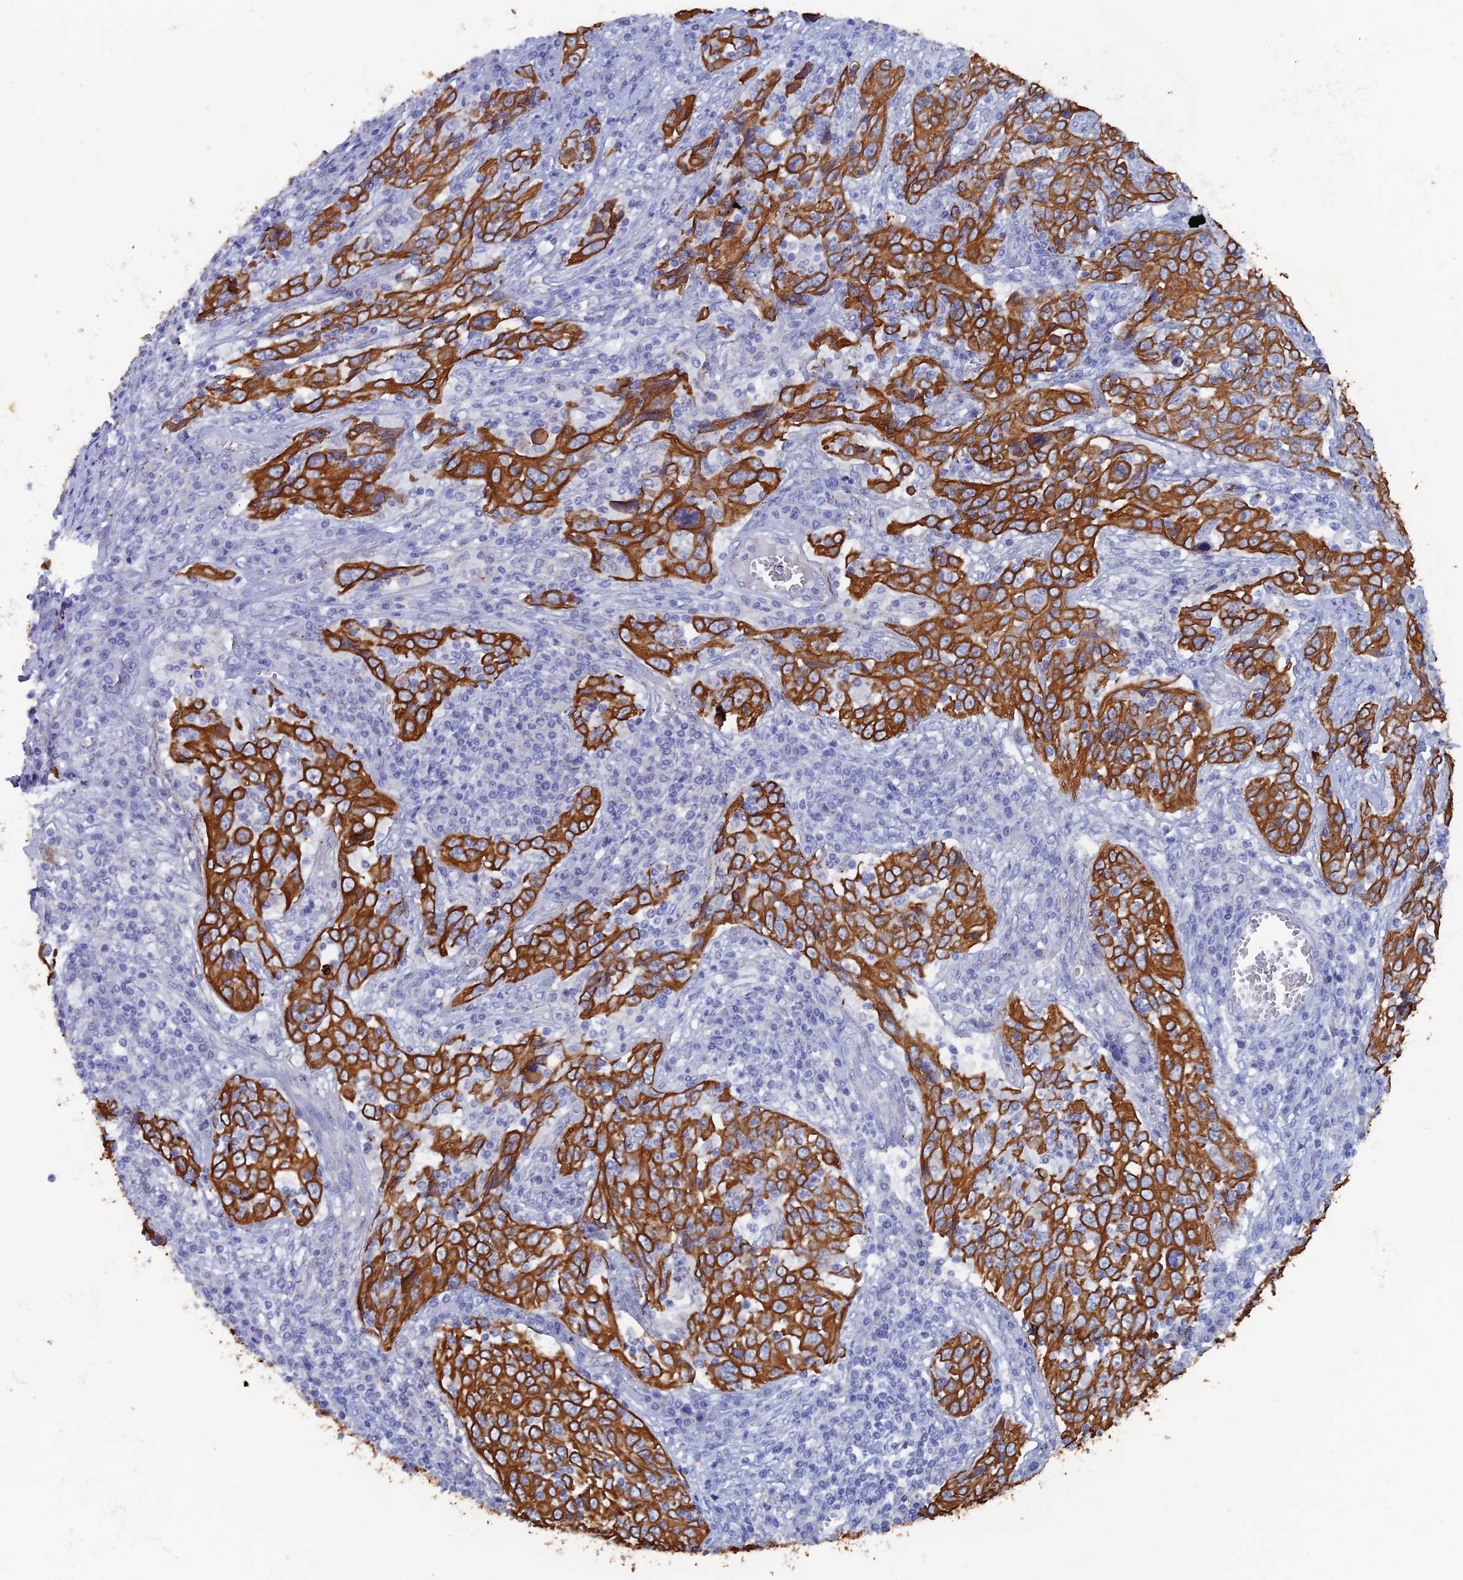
{"staining": {"intensity": "strong", "quantity": ">75%", "location": "cytoplasmic/membranous"}, "tissue": "cervical cancer", "cell_type": "Tumor cells", "image_type": "cancer", "snomed": [{"axis": "morphology", "description": "Squamous cell carcinoma, NOS"}, {"axis": "topography", "description": "Cervix"}], "caption": "Immunohistochemistry image of neoplastic tissue: human cervical cancer (squamous cell carcinoma) stained using immunohistochemistry (IHC) reveals high levels of strong protein expression localized specifically in the cytoplasmic/membranous of tumor cells, appearing as a cytoplasmic/membranous brown color.", "gene": "SRFBP1", "patient": {"sex": "female", "age": 46}}